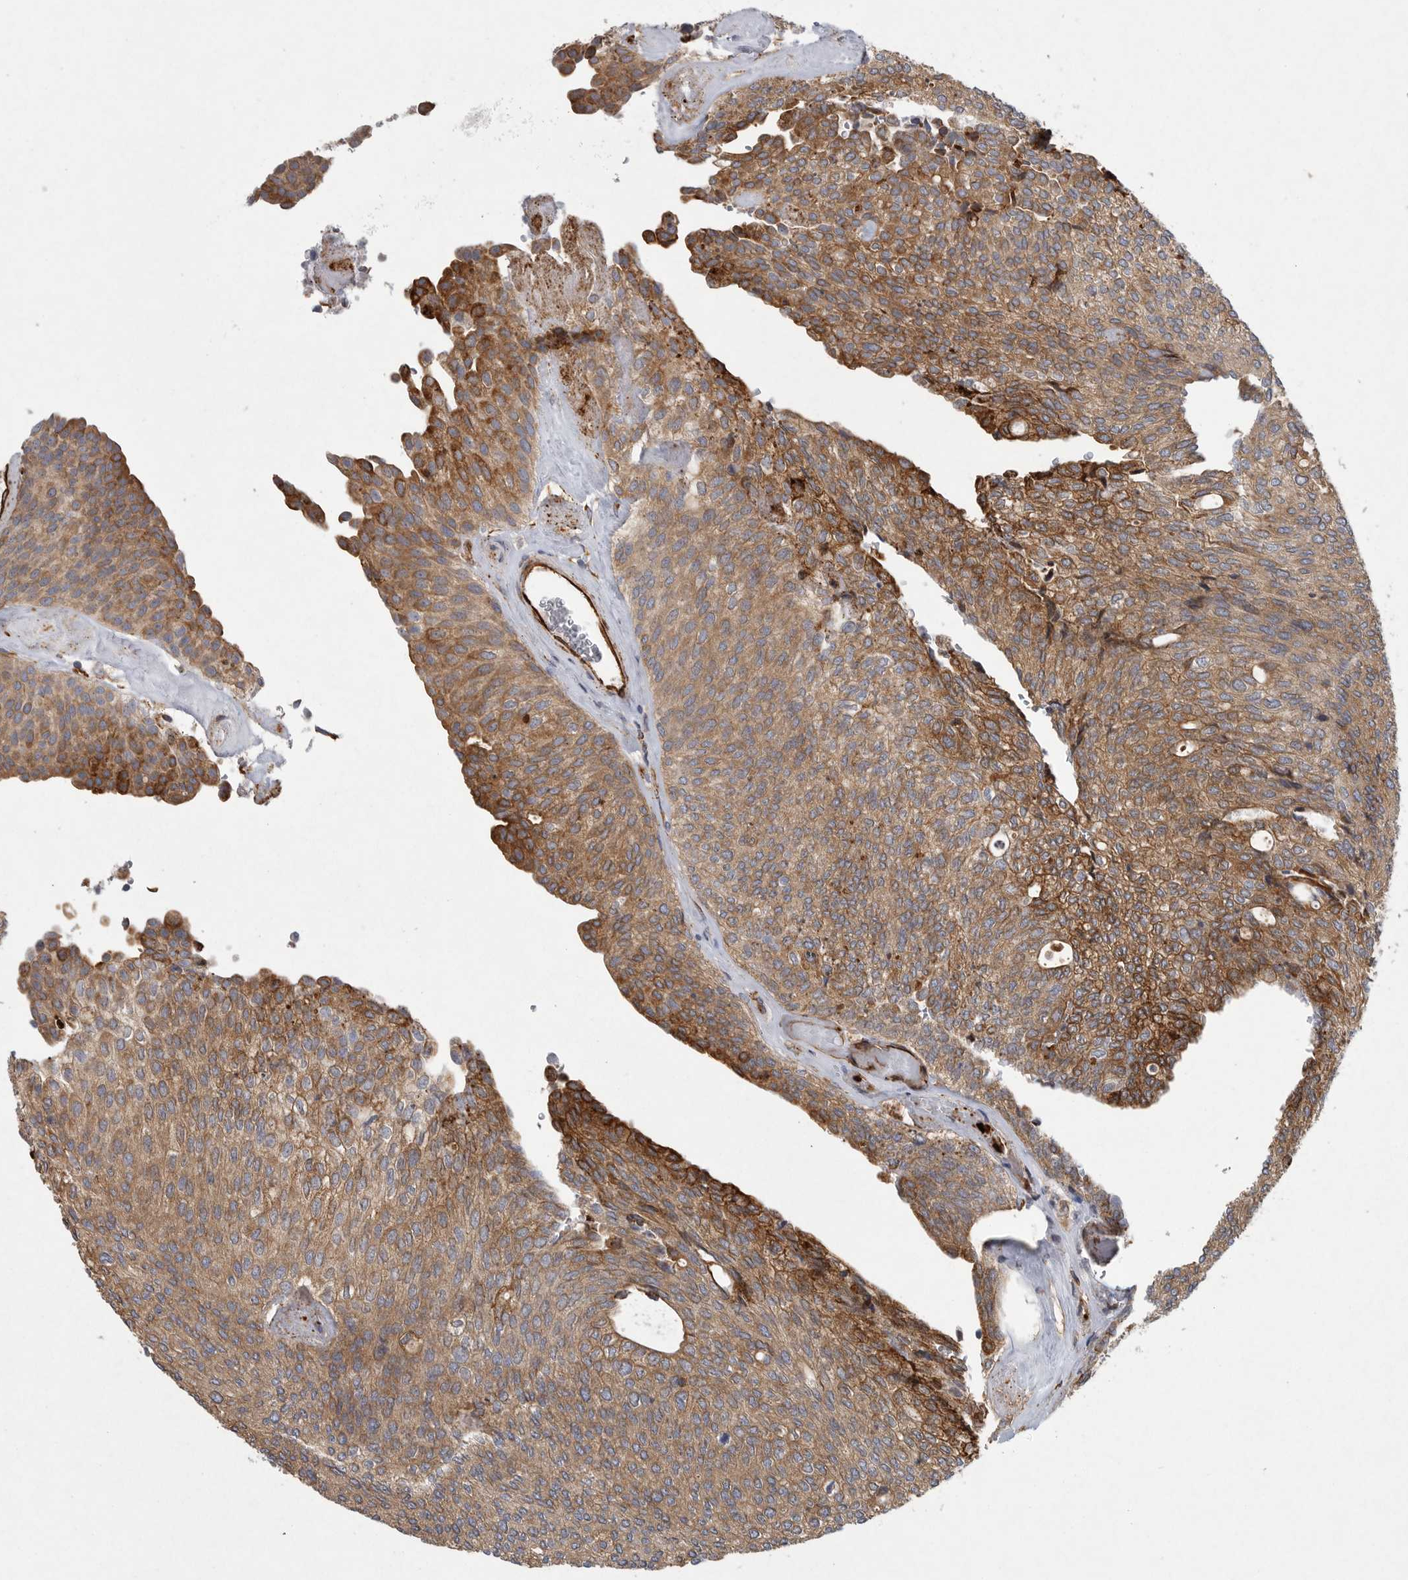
{"staining": {"intensity": "moderate", "quantity": ">75%", "location": "cytoplasmic/membranous"}, "tissue": "urothelial cancer", "cell_type": "Tumor cells", "image_type": "cancer", "snomed": [{"axis": "morphology", "description": "Urothelial carcinoma, Low grade"}, {"axis": "topography", "description": "Urinary bladder"}], "caption": "Urothelial carcinoma (low-grade) tissue demonstrates moderate cytoplasmic/membranous positivity in approximately >75% of tumor cells, visualized by immunohistochemistry.", "gene": "MINPP1", "patient": {"sex": "female", "age": 79}}